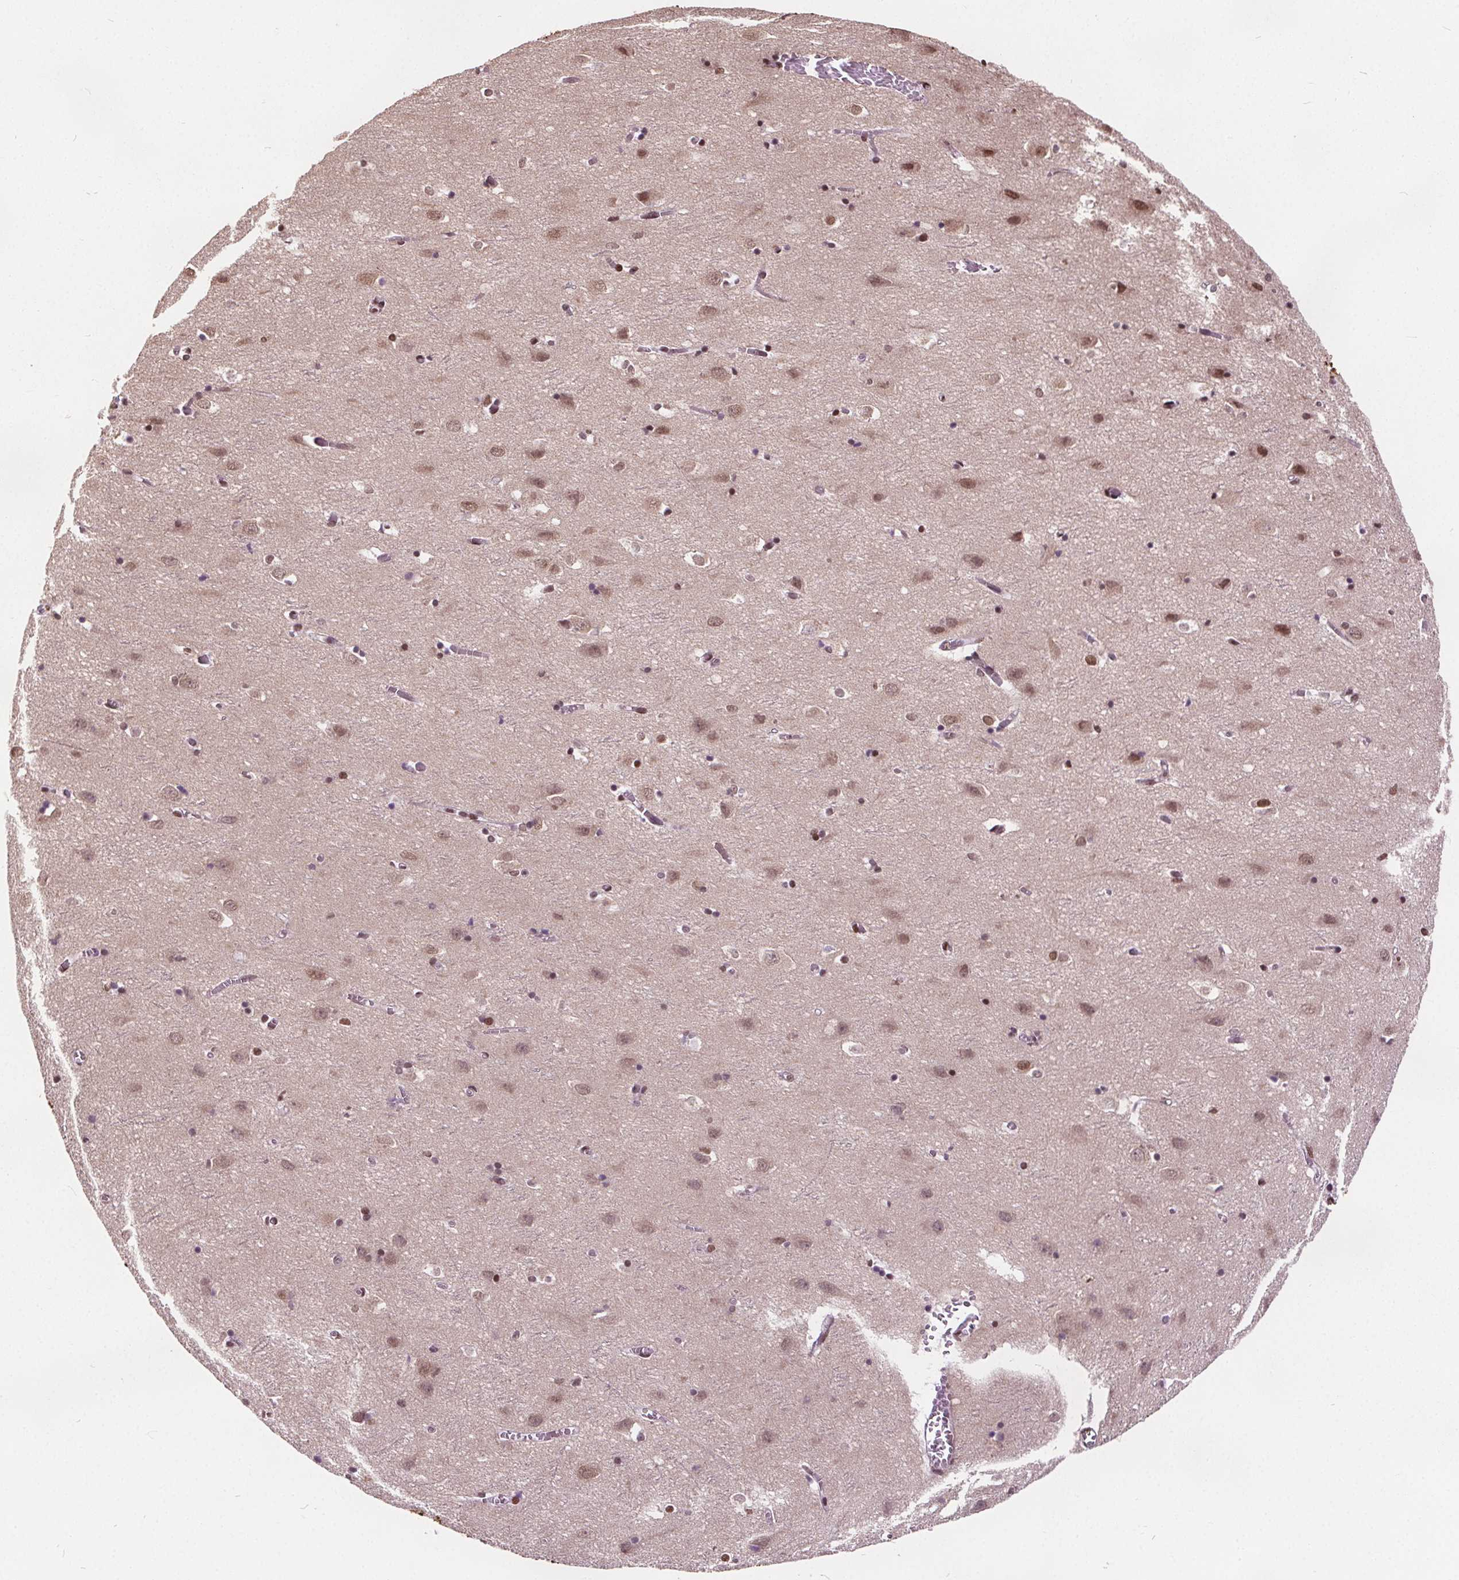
{"staining": {"intensity": "weak", "quantity": "25%-75%", "location": "nuclear"}, "tissue": "cerebral cortex", "cell_type": "Endothelial cells", "image_type": "normal", "snomed": [{"axis": "morphology", "description": "Normal tissue, NOS"}, {"axis": "topography", "description": "Cerebral cortex"}], "caption": "Immunohistochemistry (IHC) image of normal cerebral cortex: human cerebral cortex stained using IHC demonstrates low levels of weak protein expression localized specifically in the nuclear of endothelial cells, appearing as a nuclear brown color.", "gene": "ISLR2", "patient": {"sex": "male", "age": 70}}